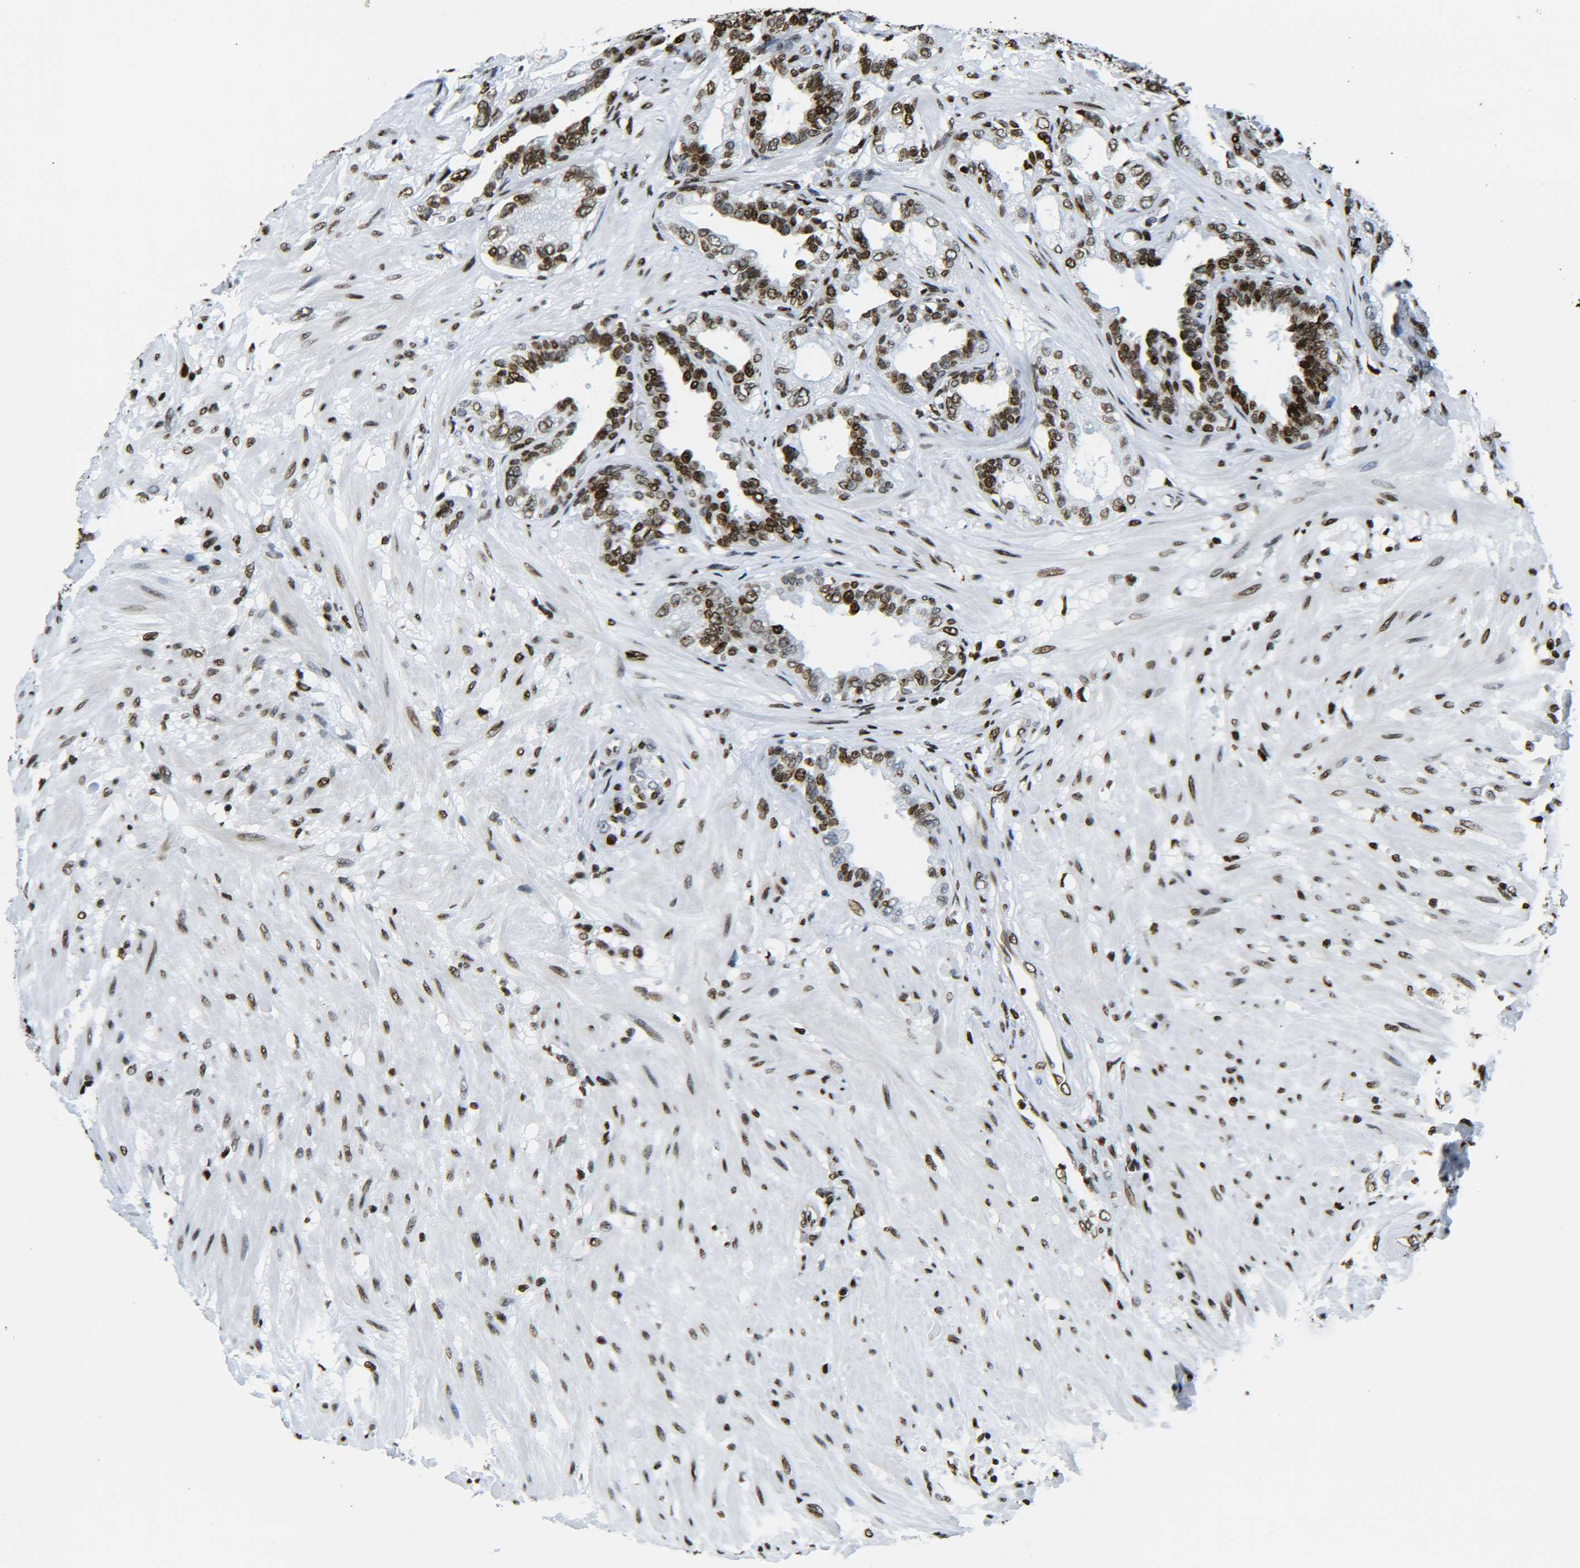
{"staining": {"intensity": "strong", "quantity": ">75%", "location": "nuclear"}, "tissue": "seminal vesicle", "cell_type": "Glandular cells", "image_type": "normal", "snomed": [{"axis": "morphology", "description": "Normal tissue, NOS"}, {"axis": "topography", "description": "Seminal veicle"}], "caption": "IHC of benign human seminal vesicle displays high levels of strong nuclear staining in about >75% of glandular cells.", "gene": "H2AX", "patient": {"sex": "male", "age": 61}}